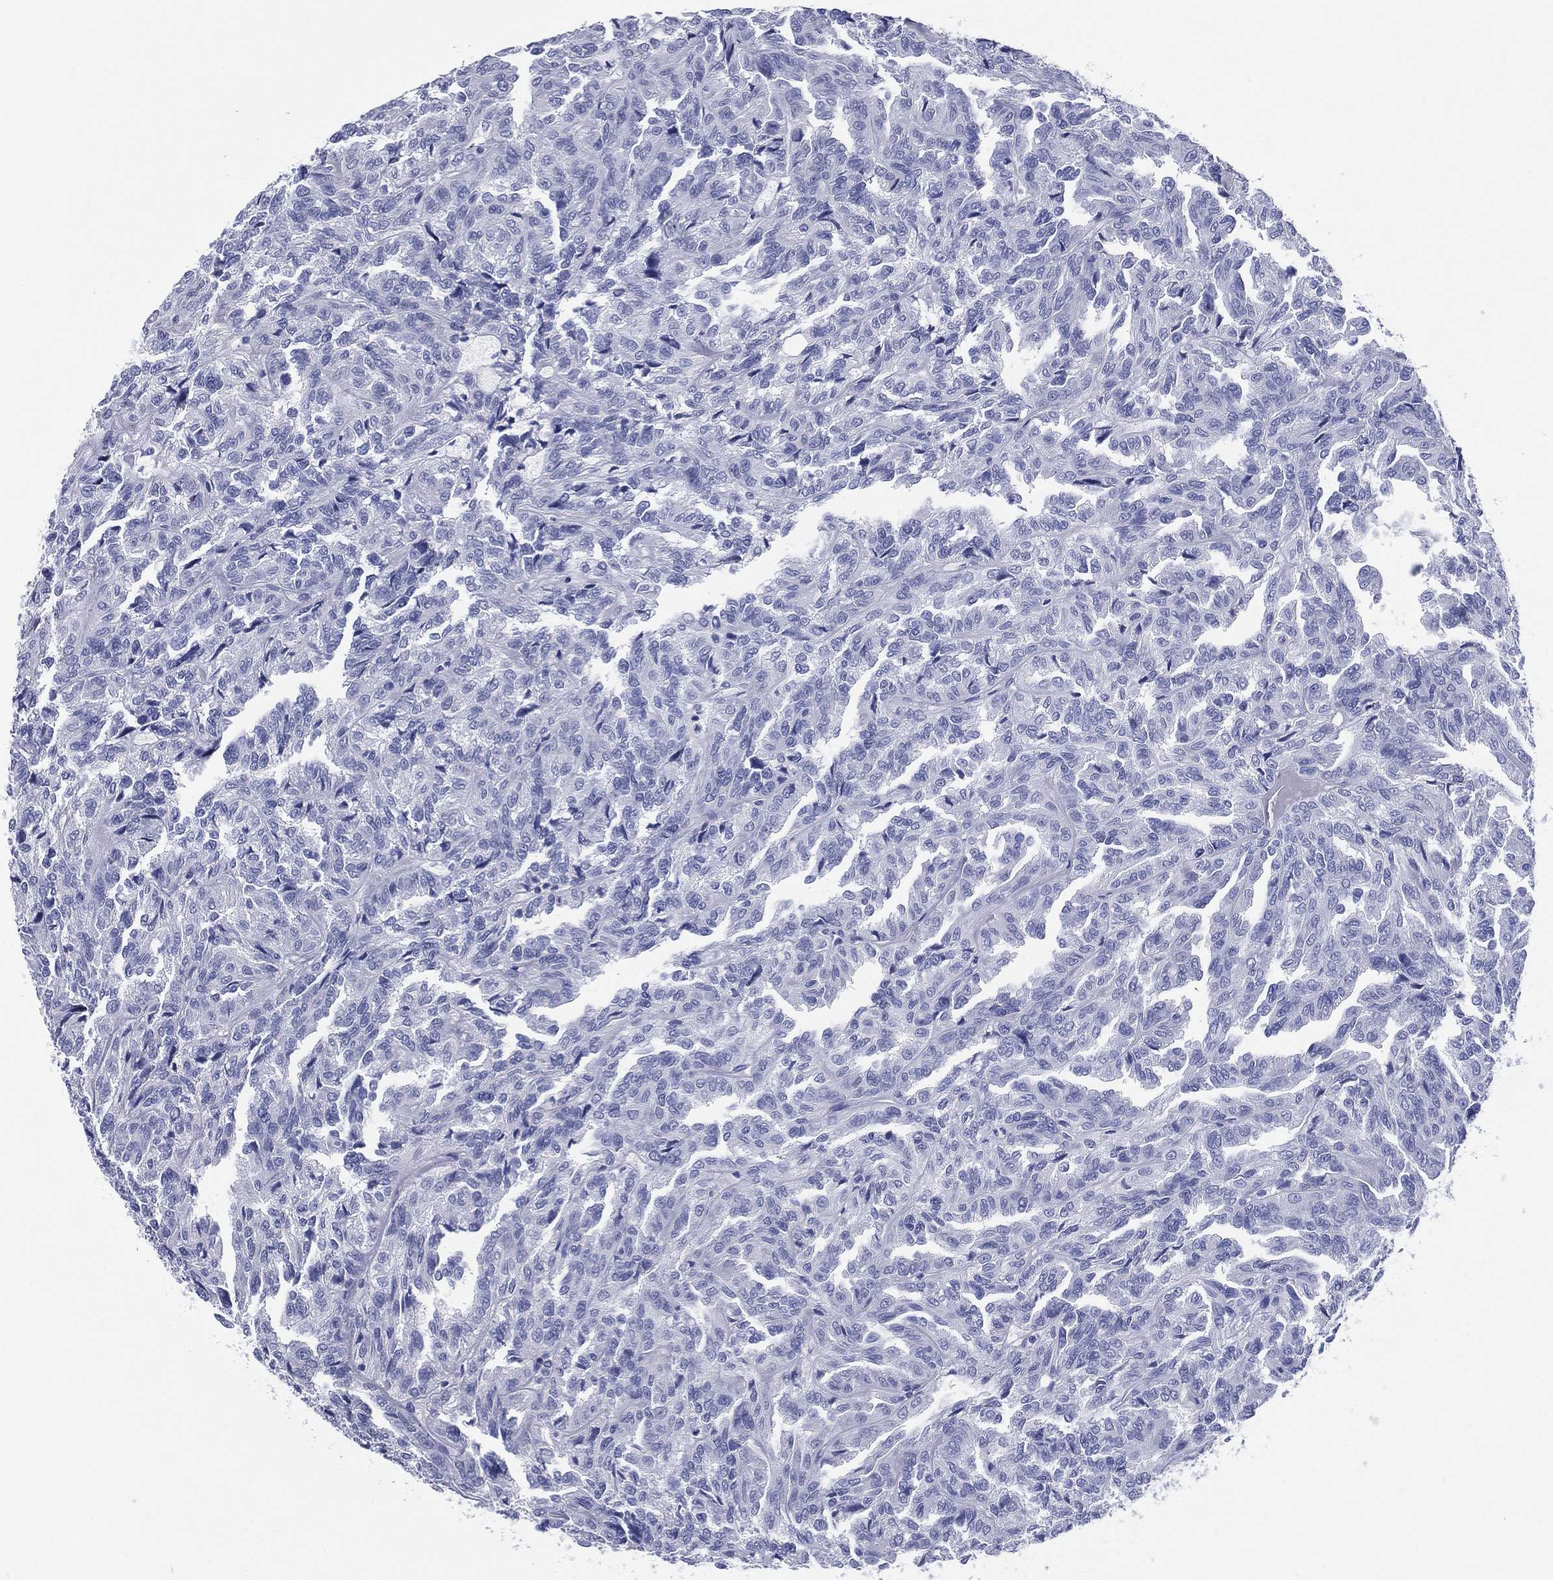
{"staining": {"intensity": "negative", "quantity": "none", "location": "none"}, "tissue": "renal cancer", "cell_type": "Tumor cells", "image_type": "cancer", "snomed": [{"axis": "morphology", "description": "Adenocarcinoma, NOS"}, {"axis": "topography", "description": "Kidney"}], "caption": "Human renal cancer stained for a protein using immunohistochemistry demonstrates no positivity in tumor cells.", "gene": "RSPH4A", "patient": {"sex": "male", "age": 79}}